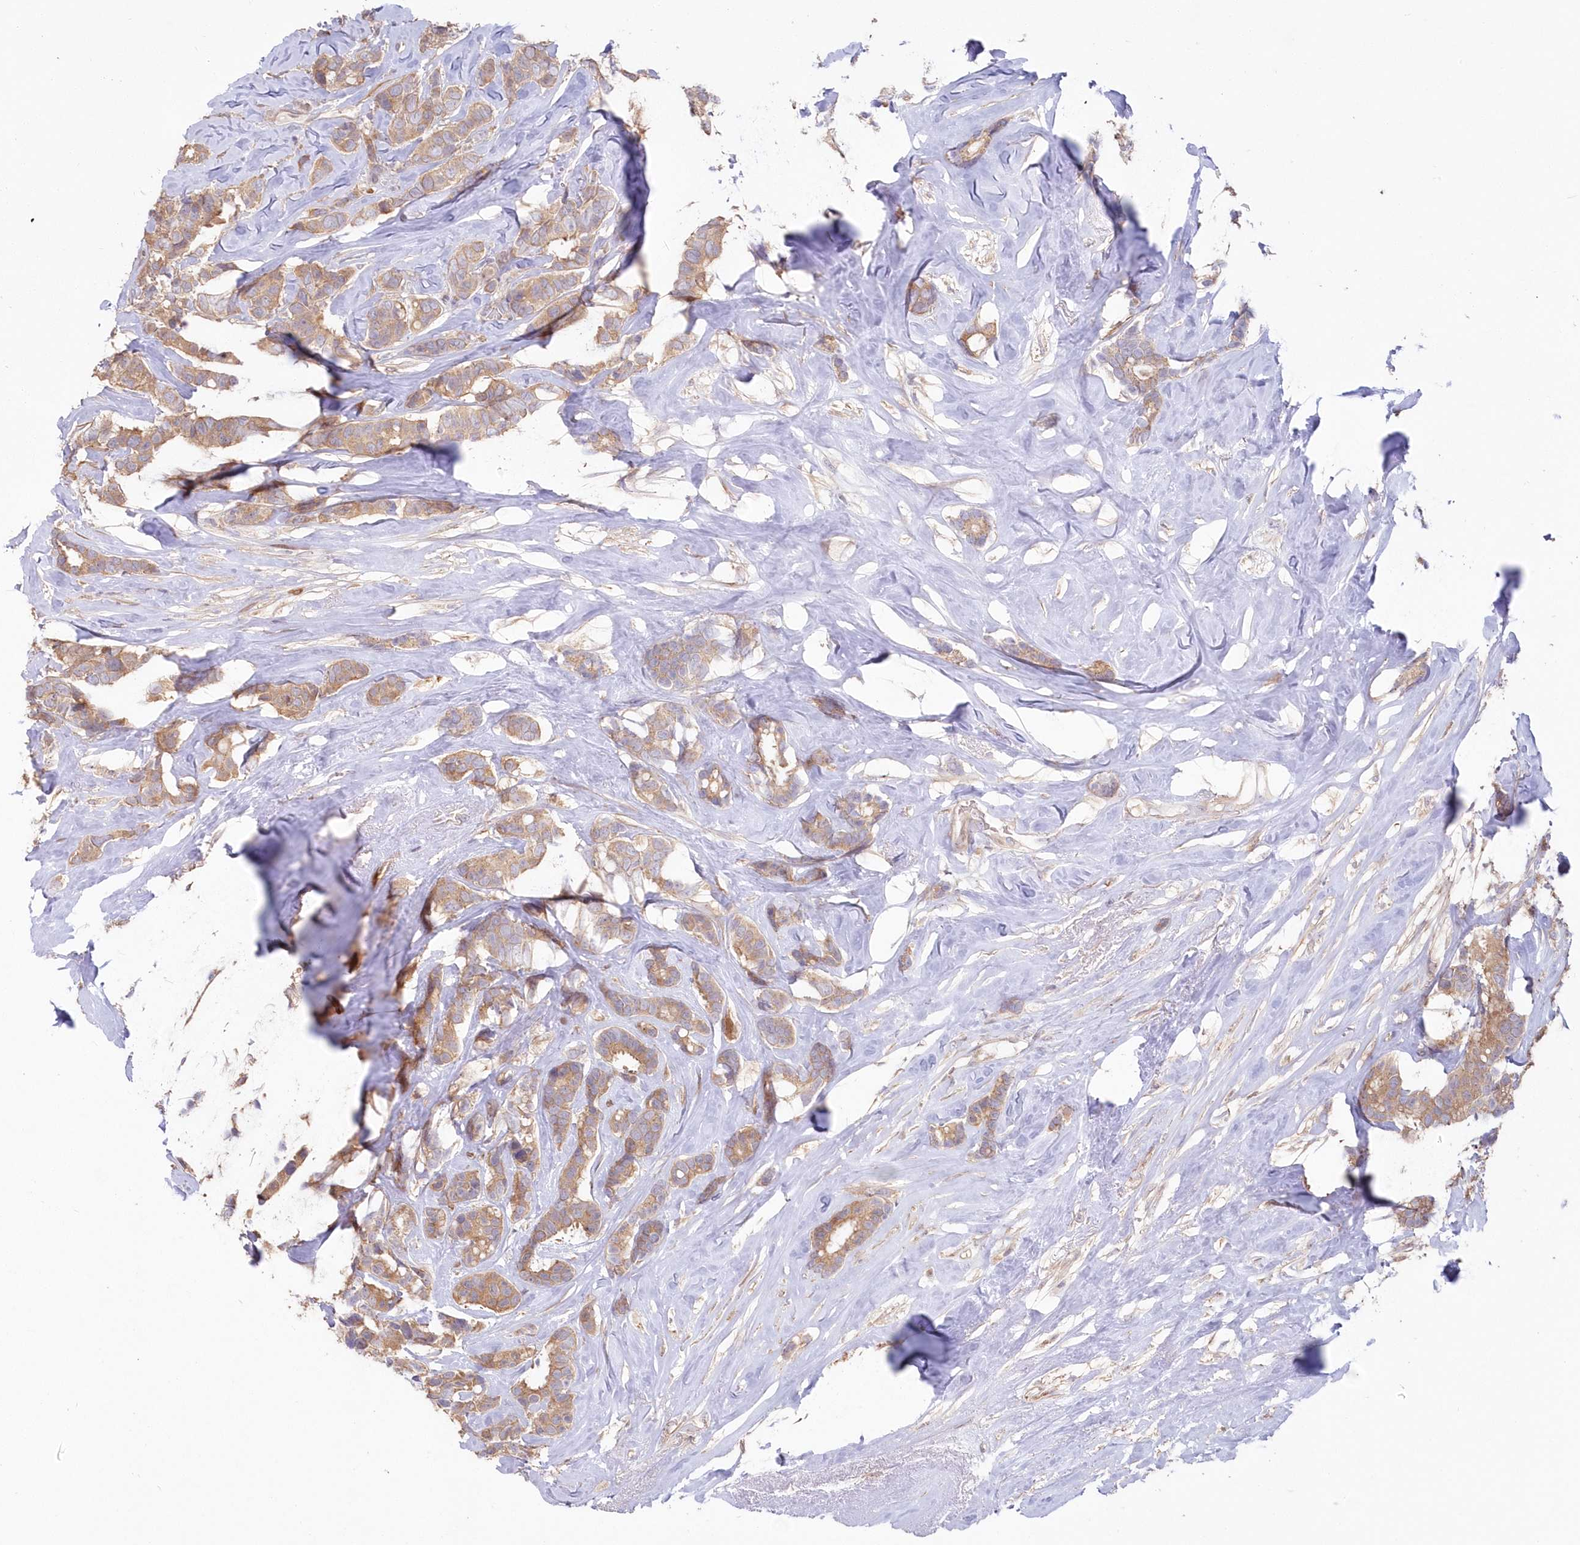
{"staining": {"intensity": "weak", "quantity": ">75%", "location": "cytoplasmic/membranous,nuclear"}, "tissue": "breast cancer", "cell_type": "Tumor cells", "image_type": "cancer", "snomed": [{"axis": "morphology", "description": "Duct carcinoma"}, {"axis": "topography", "description": "Breast"}], "caption": "The immunohistochemical stain shows weak cytoplasmic/membranous and nuclear staining in tumor cells of intraductal carcinoma (breast) tissue.", "gene": "TBCA", "patient": {"sex": "female", "age": 40}}